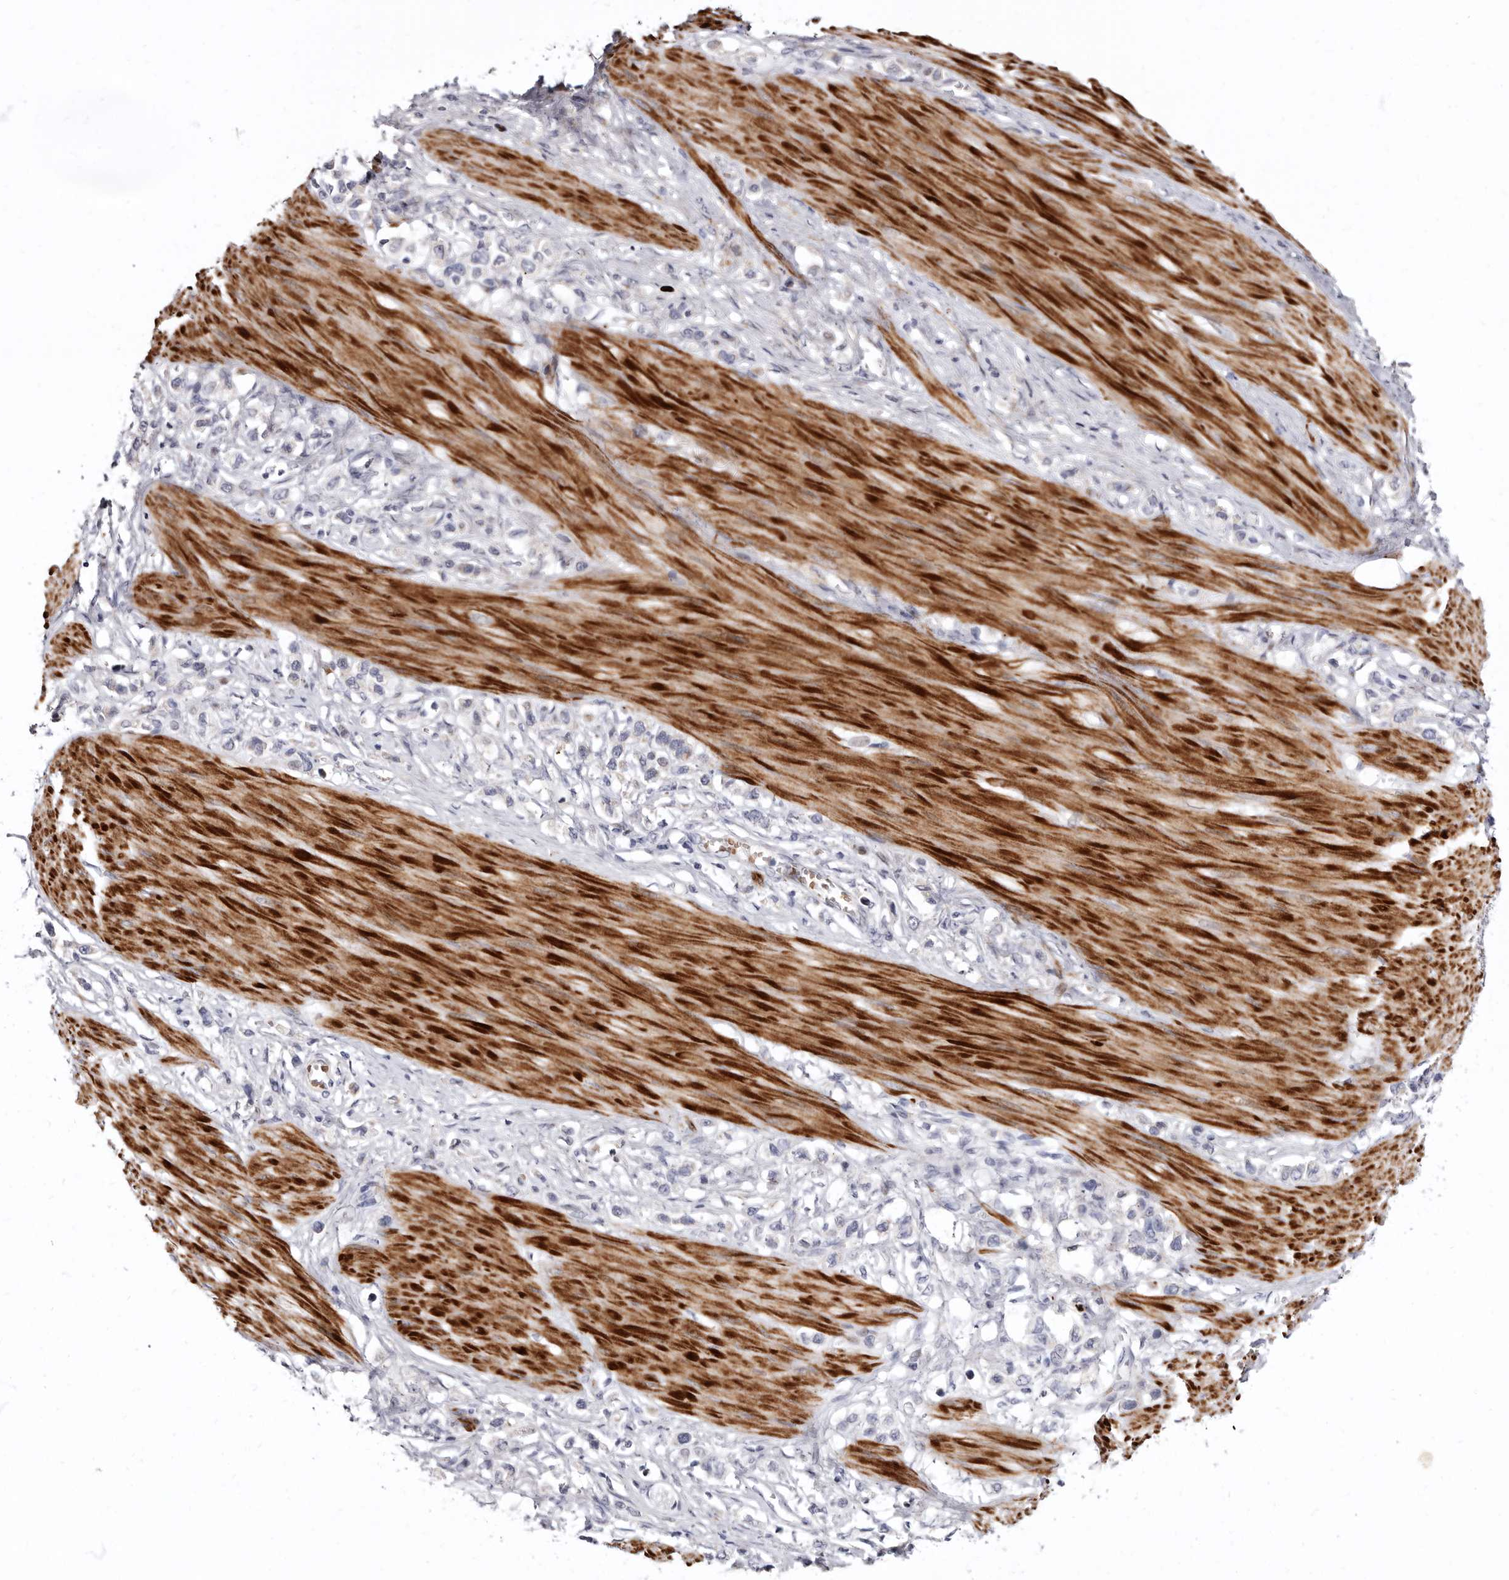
{"staining": {"intensity": "negative", "quantity": "none", "location": "none"}, "tissue": "stomach cancer", "cell_type": "Tumor cells", "image_type": "cancer", "snomed": [{"axis": "morphology", "description": "Adenocarcinoma, NOS"}, {"axis": "topography", "description": "Stomach"}], "caption": "Immunohistochemistry (IHC) image of neoplastic tissue: human stomach cancer stained with DAB reveals no significant protein positivity in tumor cells.", "gene": "AIDA", "patient": {"sex": "female", "age": 65}}